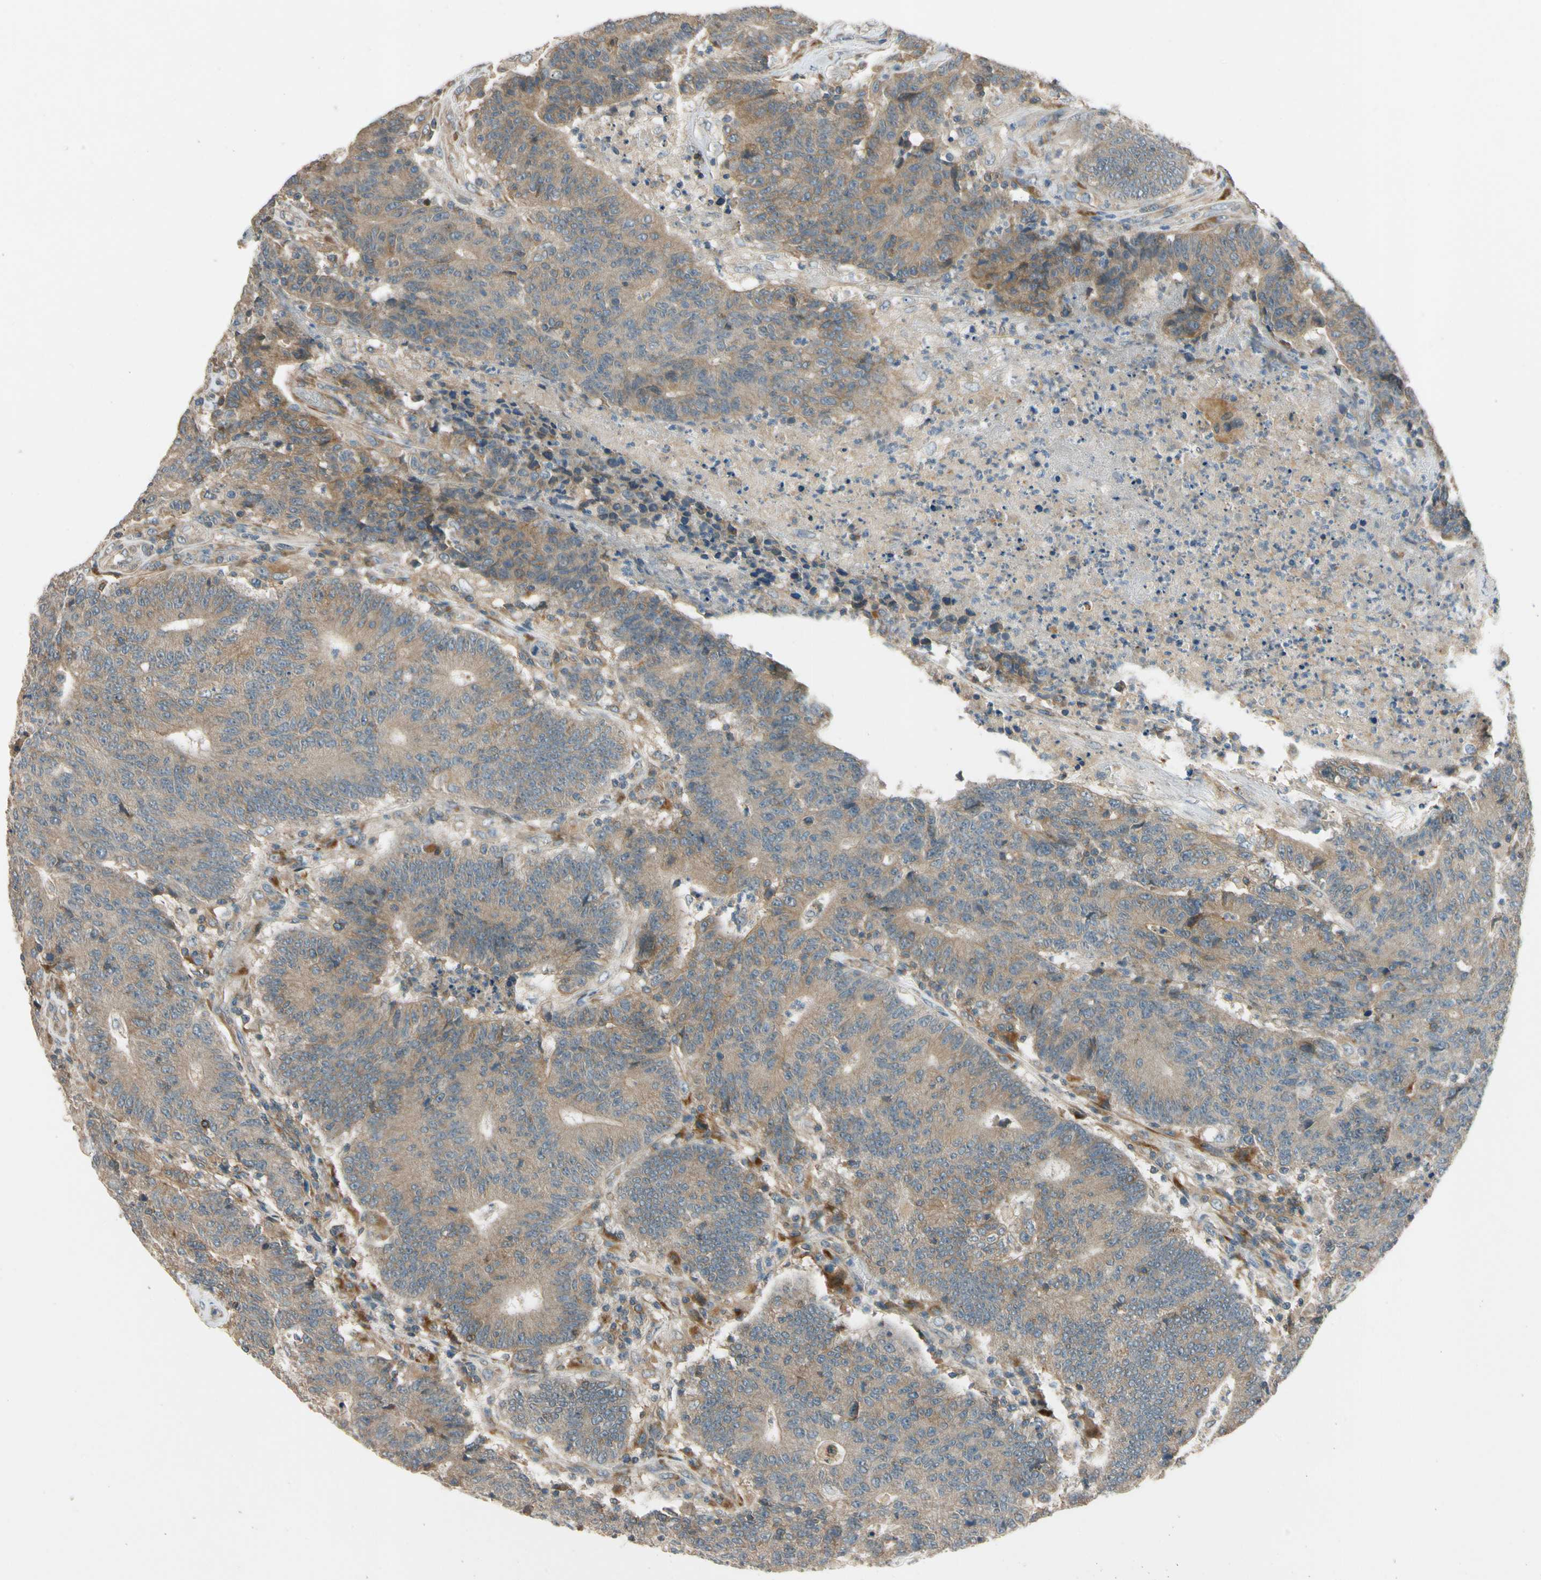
{"staining": {"intensity": "weak", "quantity": ">75%", "location": "cytoplasmic/membranous"}, "tissue": "colorectal cancer", "cell_type": "Tumor cells", "image_type": "cancer", "snomed": [{"axis": "morphology", "description": "Normal tissue, NOS"}, {"axis": "morphology", "description": "Adenocarcinoma, NOS"}, {"axis": "topography", "description": "Colon"}], "caption": "Immunohistochemical staining of colorectal cancer (adenocarcinoma) demonstrates low levels of weak cytoplasmic/membranous positivity in about >75% of tumor cells.", "gene": "MST1R", "patient": {"sex": "female", "age": 75}}